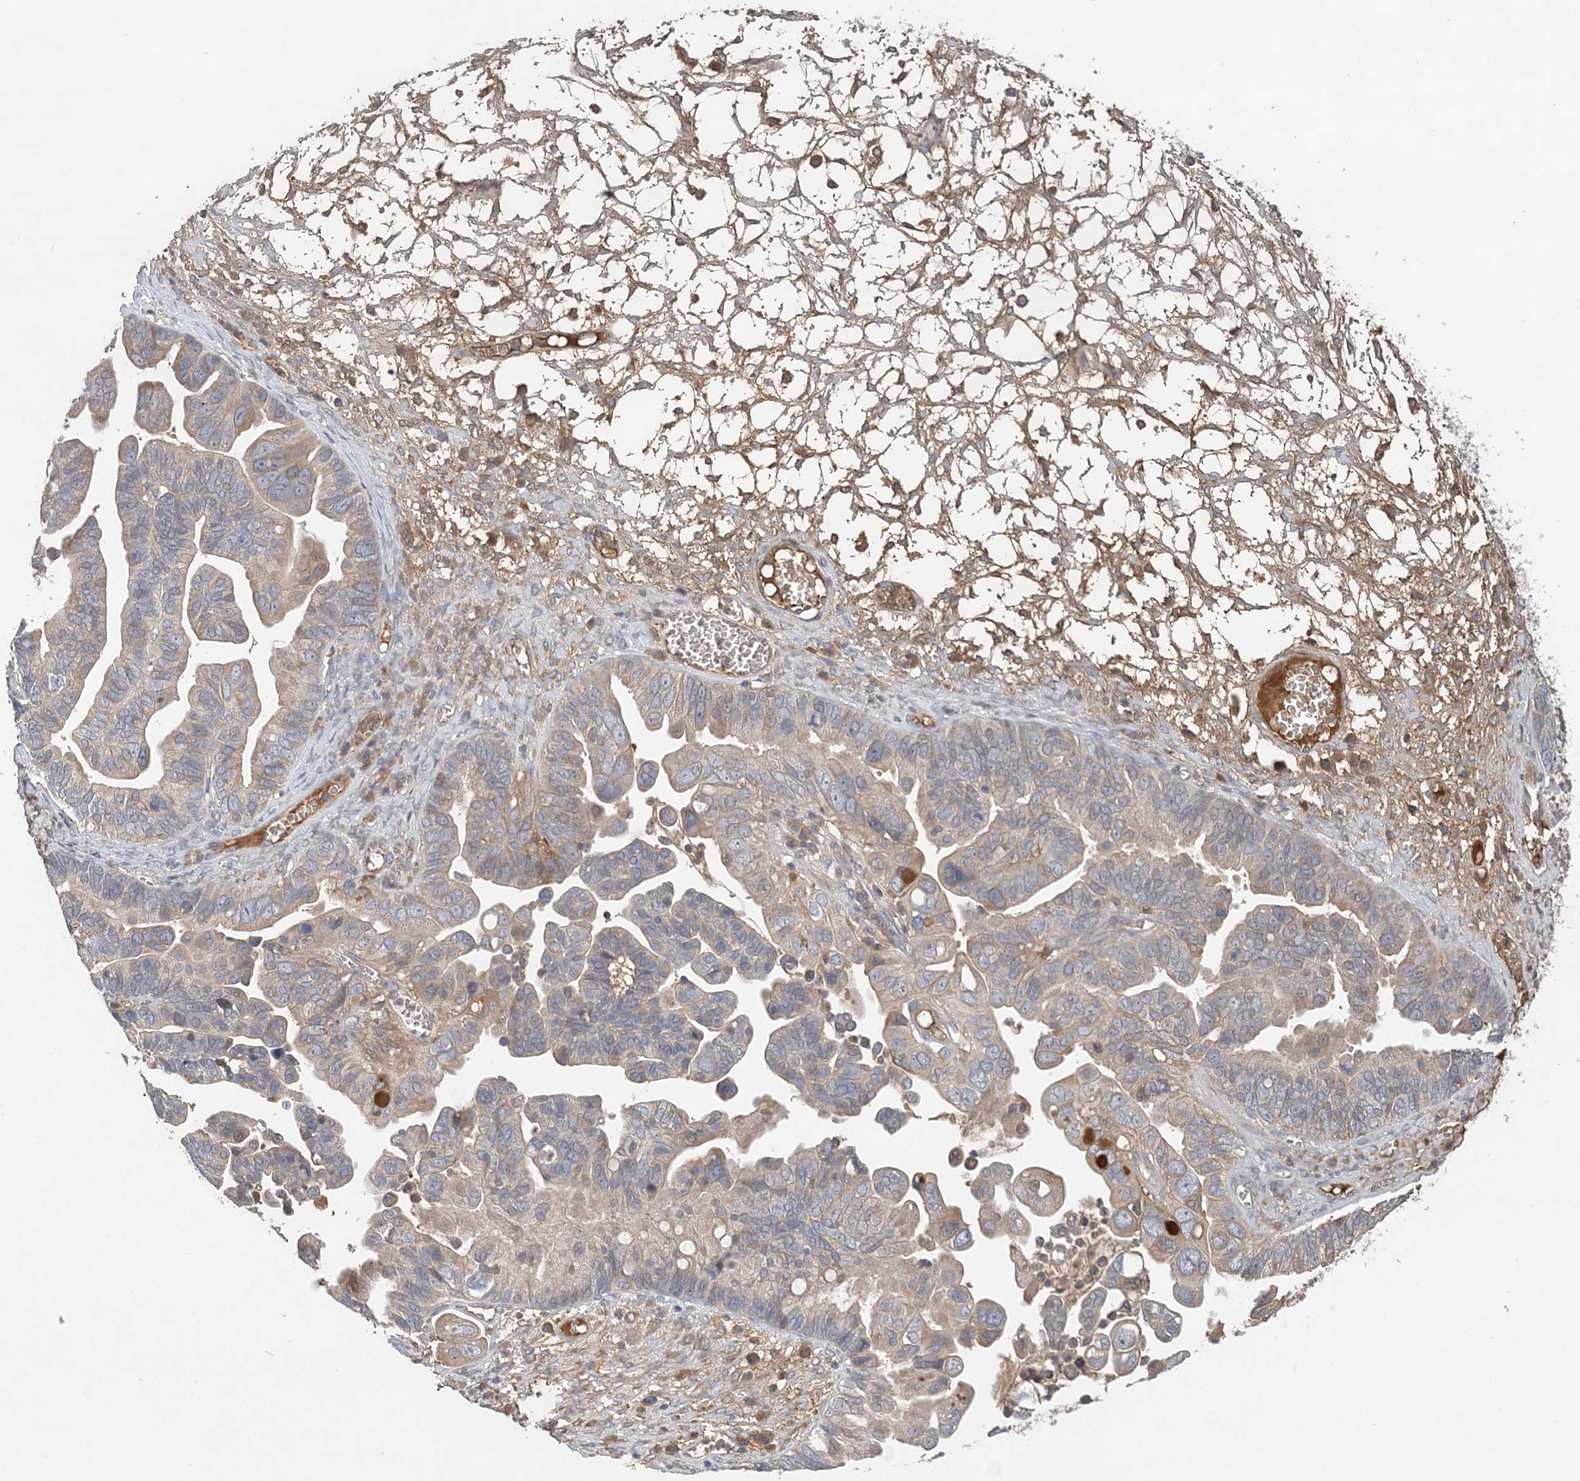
{"staining": {"intensity": "weak", "quantity": "25%-75%", "location": "cytoplasmic/membranous"}, "tissue": "ovarian cancer", "cell_type": "Tumor cells", "image_type": "cancer", "snomed": [{"axis": "morphology", "description": "Cystadenocarcinoma, serous, NOS"}, {"axis": "topography", "description": "Ovary"}], "caption": "Ovarian cancer (serous cystadenocarcinoma) tissue exhibits weak cytoplasmic/membranous staining in approximately 25%-75% of tumor cells (Brightfield microscopy of DAB IHC at high magnification).", "gene": "SYCP3", "patient": {"sex": "female", "age": 56}}